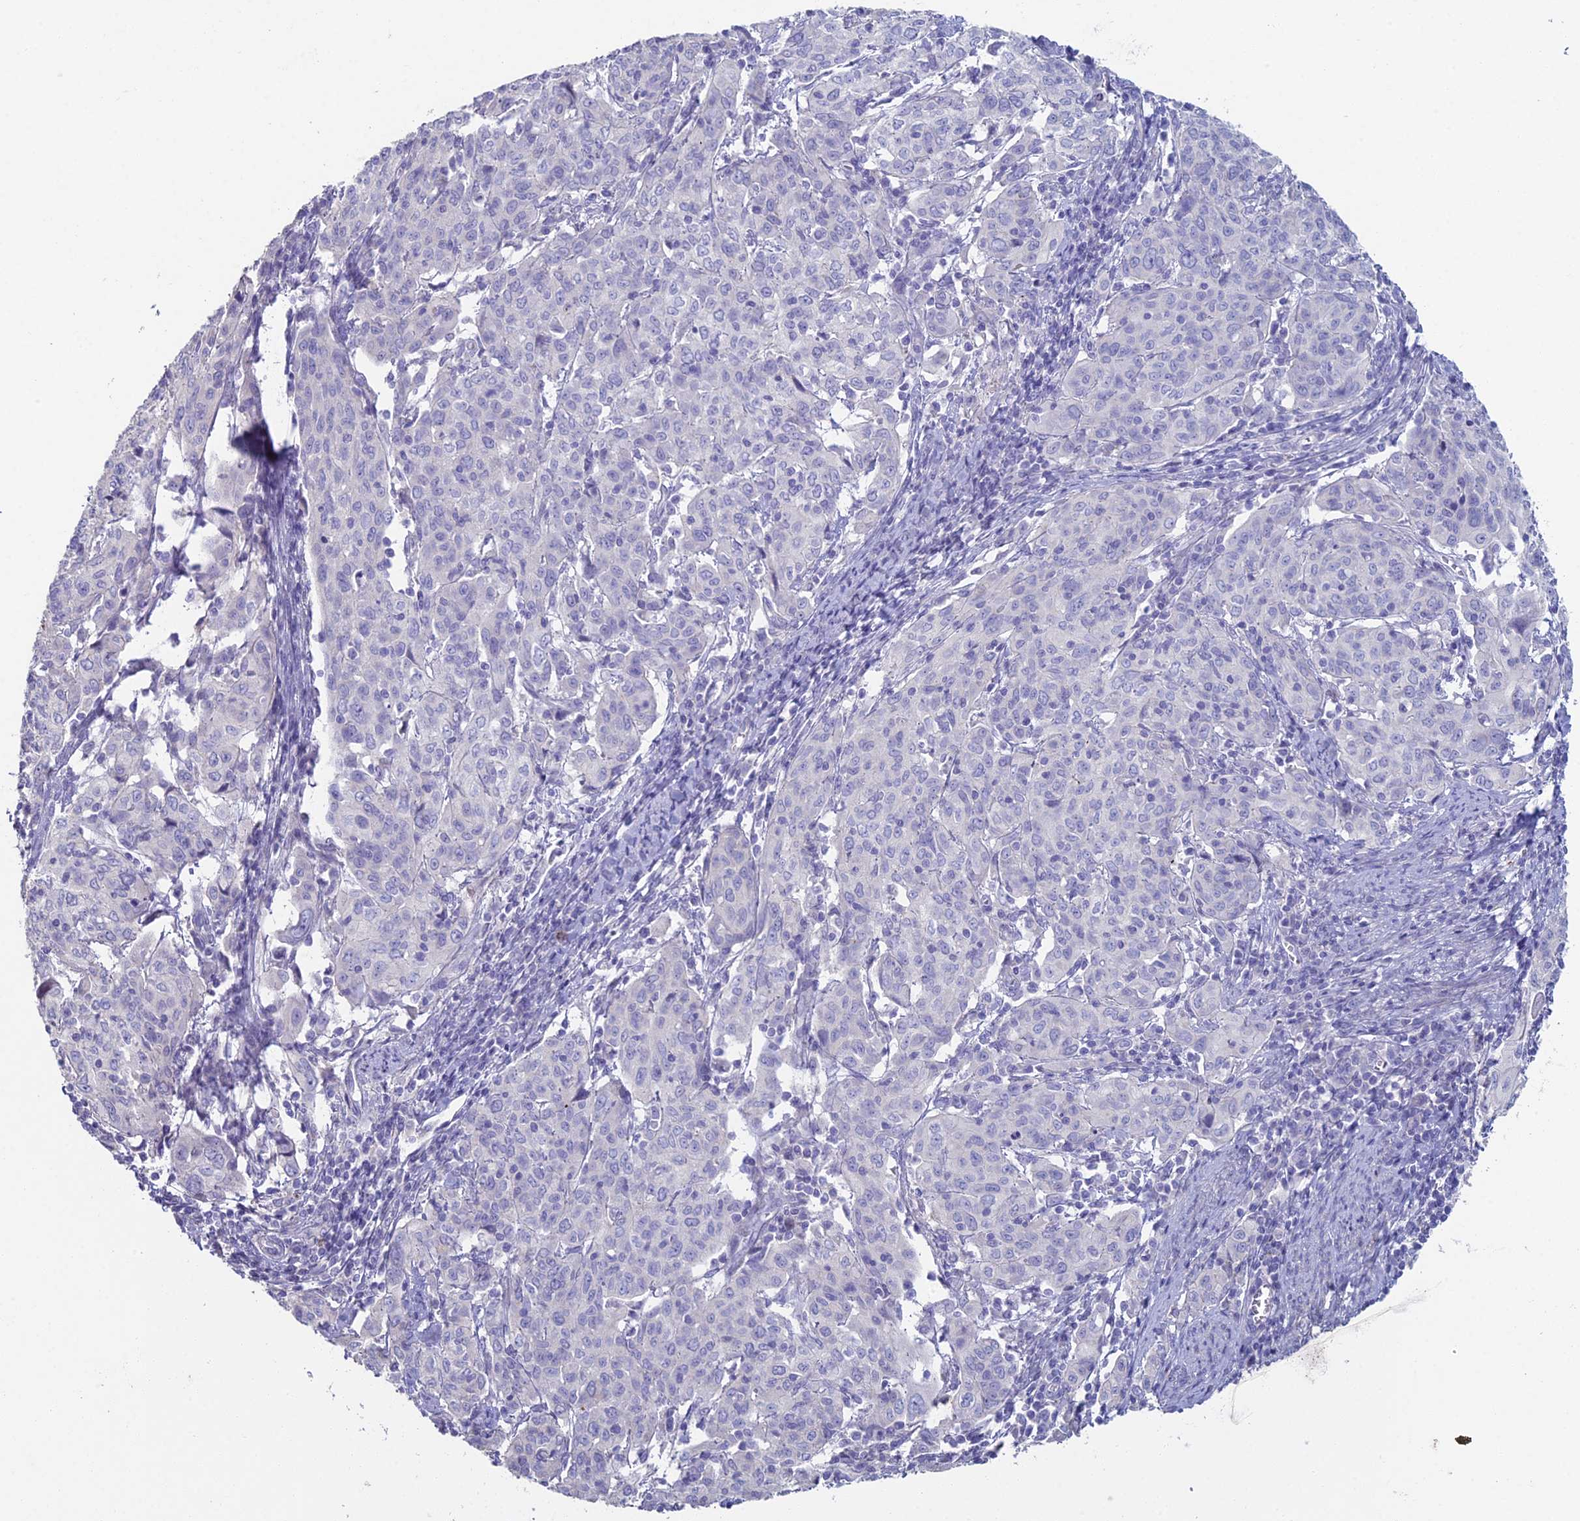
{"staining": {"intensity": "negative", "quantity": "none", "location": "none"}, "tissue": "cervical cancer", "cell_type": "Tumor cells", "image_type": "cancer", "snomed": [{"axis": "morphology", "description": "Squamous cell carcinoma, NOS"}, {"axis": "topography", "description": "Cervix"}], "caption": "DAB (3,3'-diaminobenzidine) immunohistochemical staining of human squamous cell carcinoma (cervical) demonstrates no significant staining in tumor cells.", "gene": "NCAM1", "patient": {"sex": "female", "age": 67}}